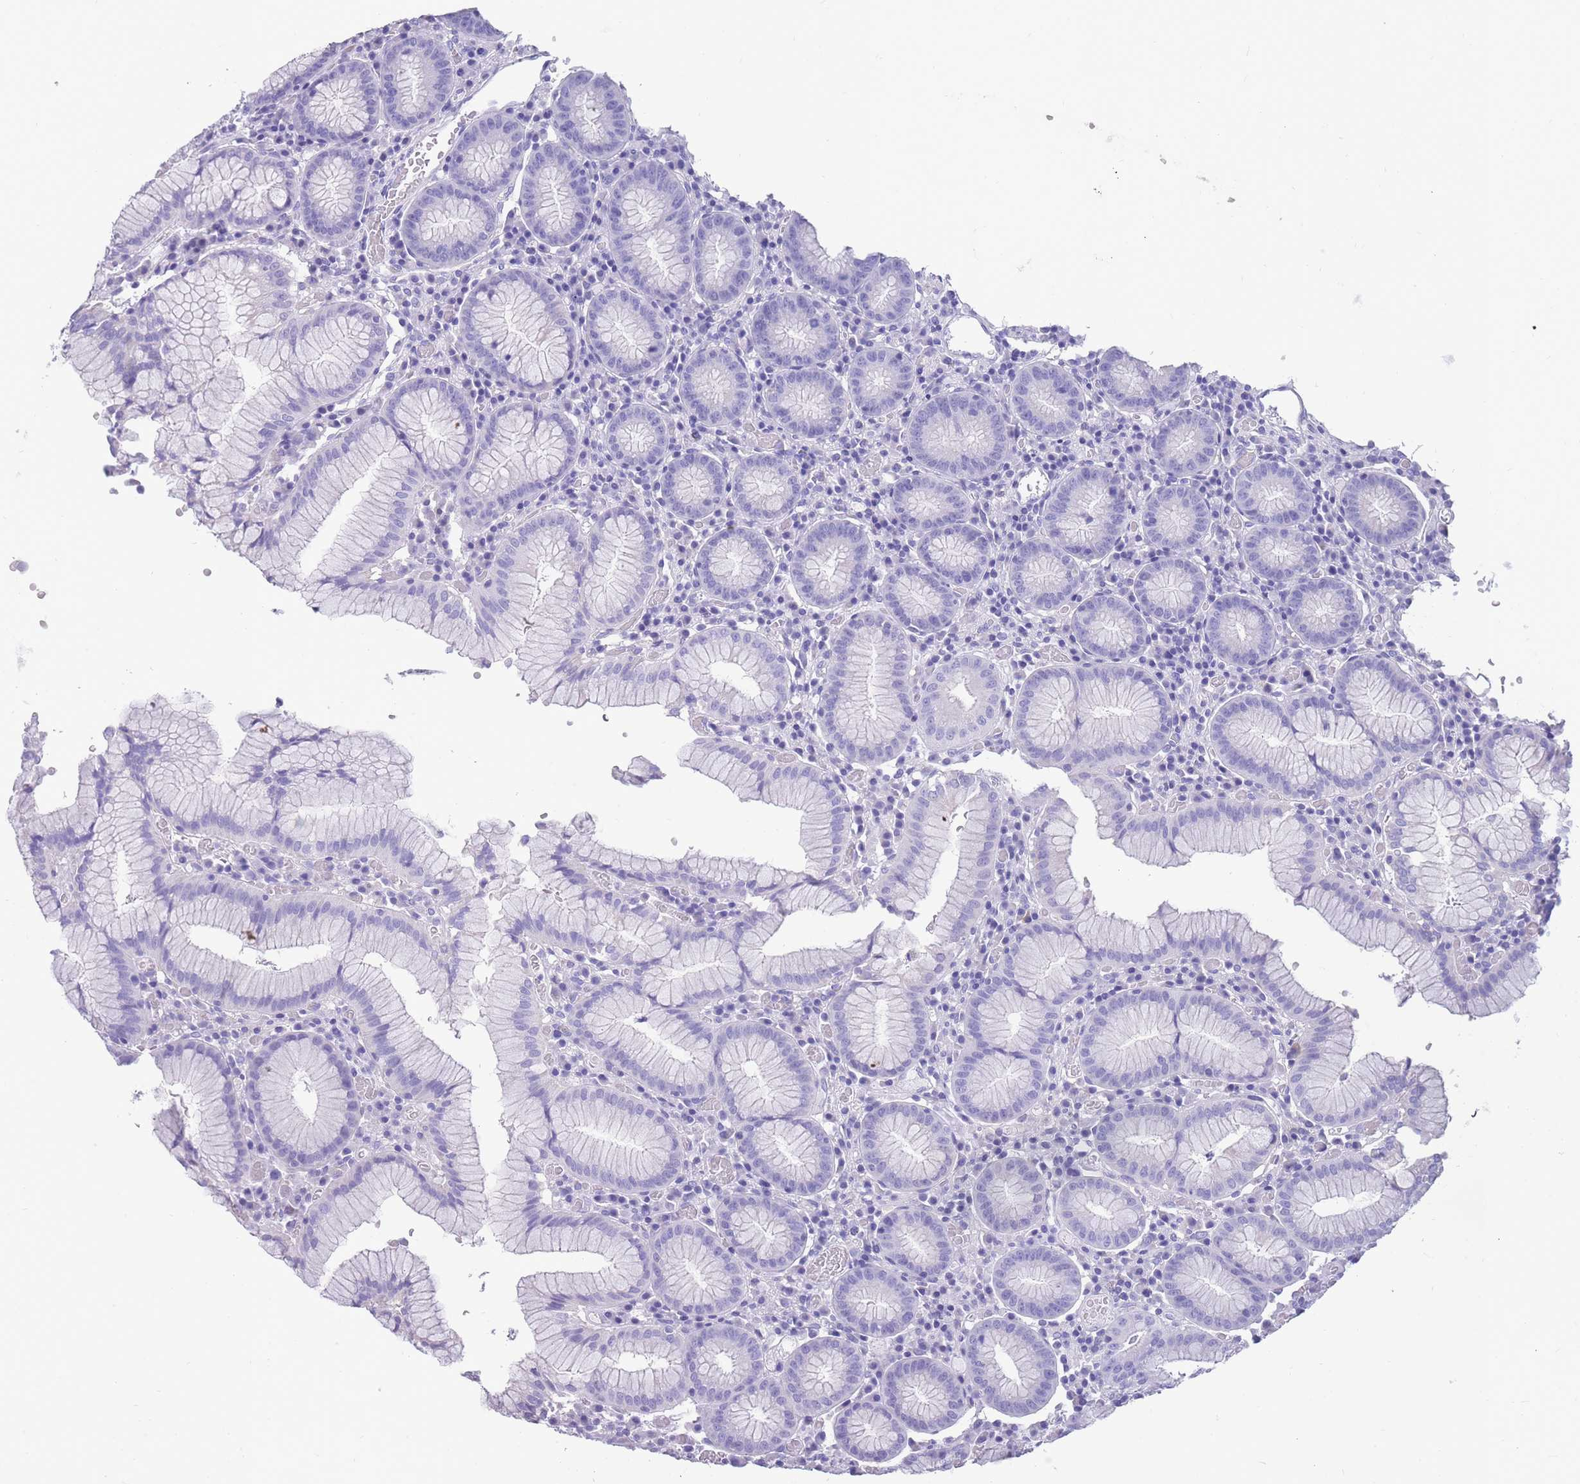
{"staining": {"intensity": "negative", "quantity": "none", "location": "none"}, "tissue": "stomach", "cell_type": "Glandular cells", "image_type": "normal", "snomed": [{"axis": "morphology", "description": "Normal tissue, NOS"}, {"axis": "topography", "description": "Stomach"}], "caption": "IHC image of benign stomach: human stomach stained with DAB (3,3'-diaminobenzidine) reveals no significant protein positivity in glandular cells.", "gene": "INTS2", "patient": {"sex": "male", "age": 55}}